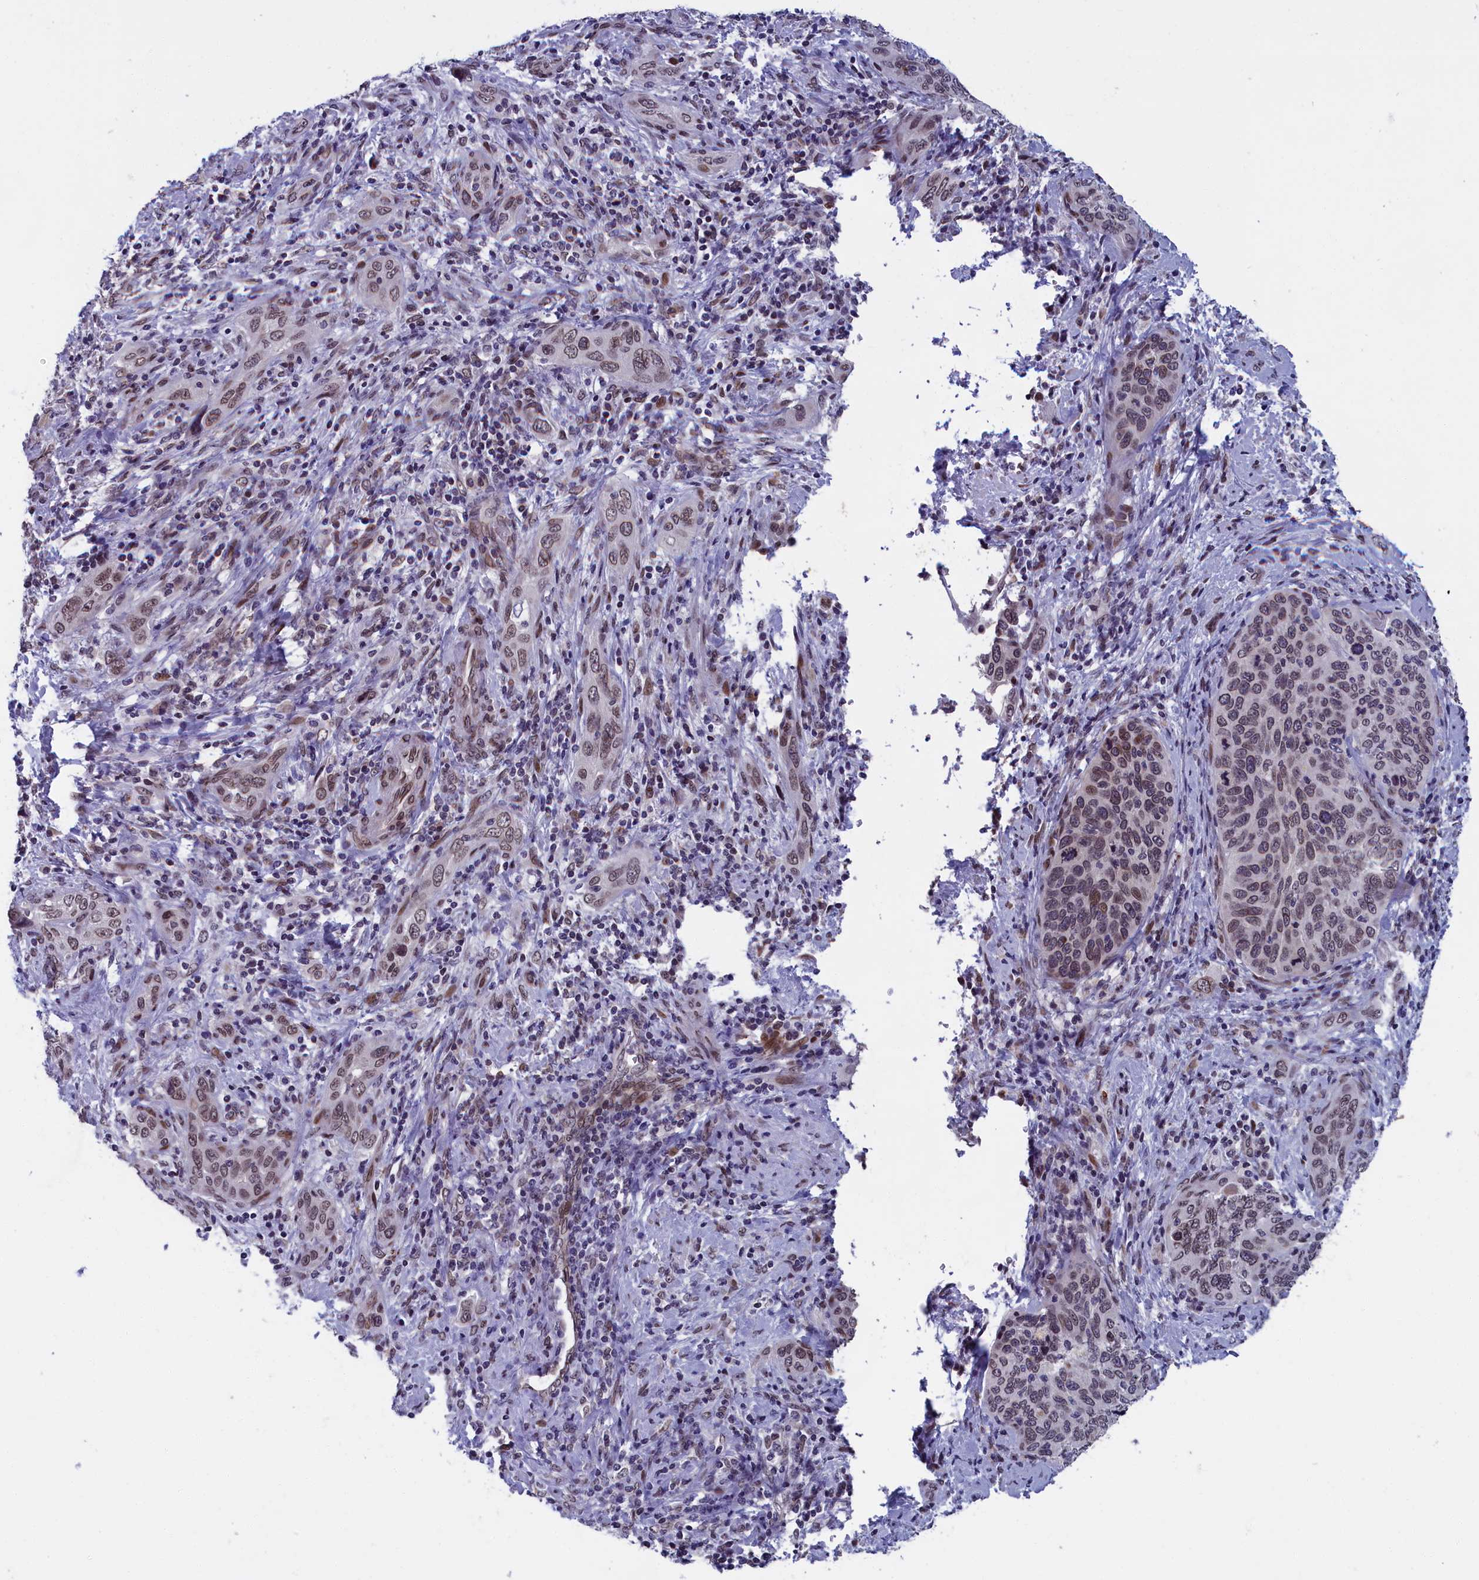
{"staining": {"intensity": "moderate", "quantity": ">75%", "location": "nuclear"}, "tissue": "cervical cancer", "cell_type": "Tumor cells", "image_type": "cancer", "snomed": [{"axis": "morphology", "description": "Squamous cell carcinoma, NOS"}, {"axis": "topography", "description": "Cervix"}], "caption": "An image of cervical squamous cell carcinoma stained for a protein reveals moderate nuclear brown staining in tumor cells.", "gene": "GPSM1", "patient": {"sex": "female", "age": 60}}